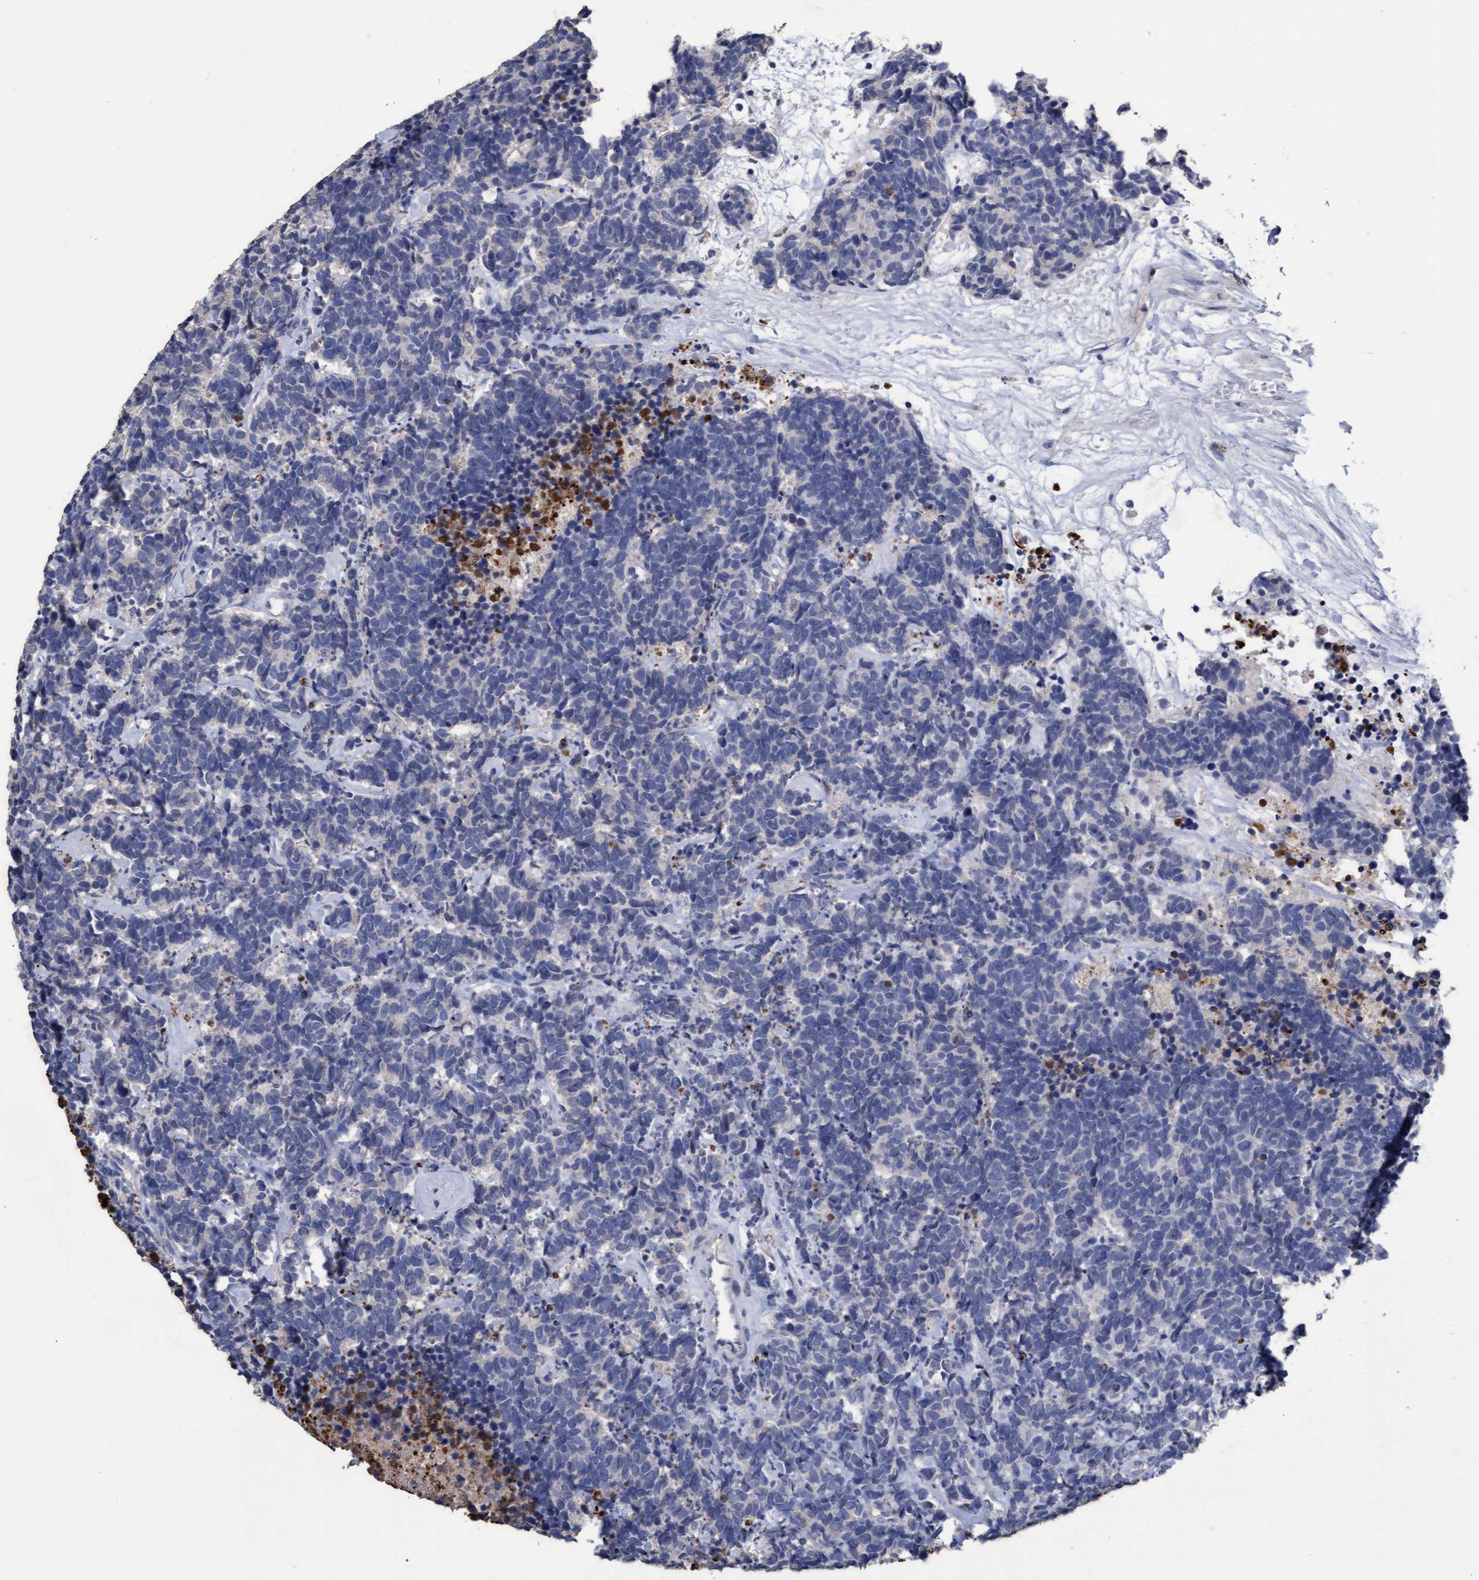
{"staining": {"intensity": "negative", "quantity": "none", "location": "none"}, "tissue": "carcinoid", "cell_type": "Tumor cells", "image_type": "cancer", "snomed": [{"axis": "morphology", "description": "Carcinoma, NOS"}, {"axis": "morphology", "description": "Carcinoid, malignant, NOS"}, {"axis": "topography", "description": "Urinary bladder"}], "caption": "IHC photomicrograph of neoplastic tissue: human malignant carcinoid stained with DAB displays no significant protein expression in tumor cells. Brightfield microscopy of immunohistochemistry stained with DAB (brown) and hematoxylin (blue), captured at high magnification.", "gene": "GPR39", "patient": {"sex": "male", "age": 57}}